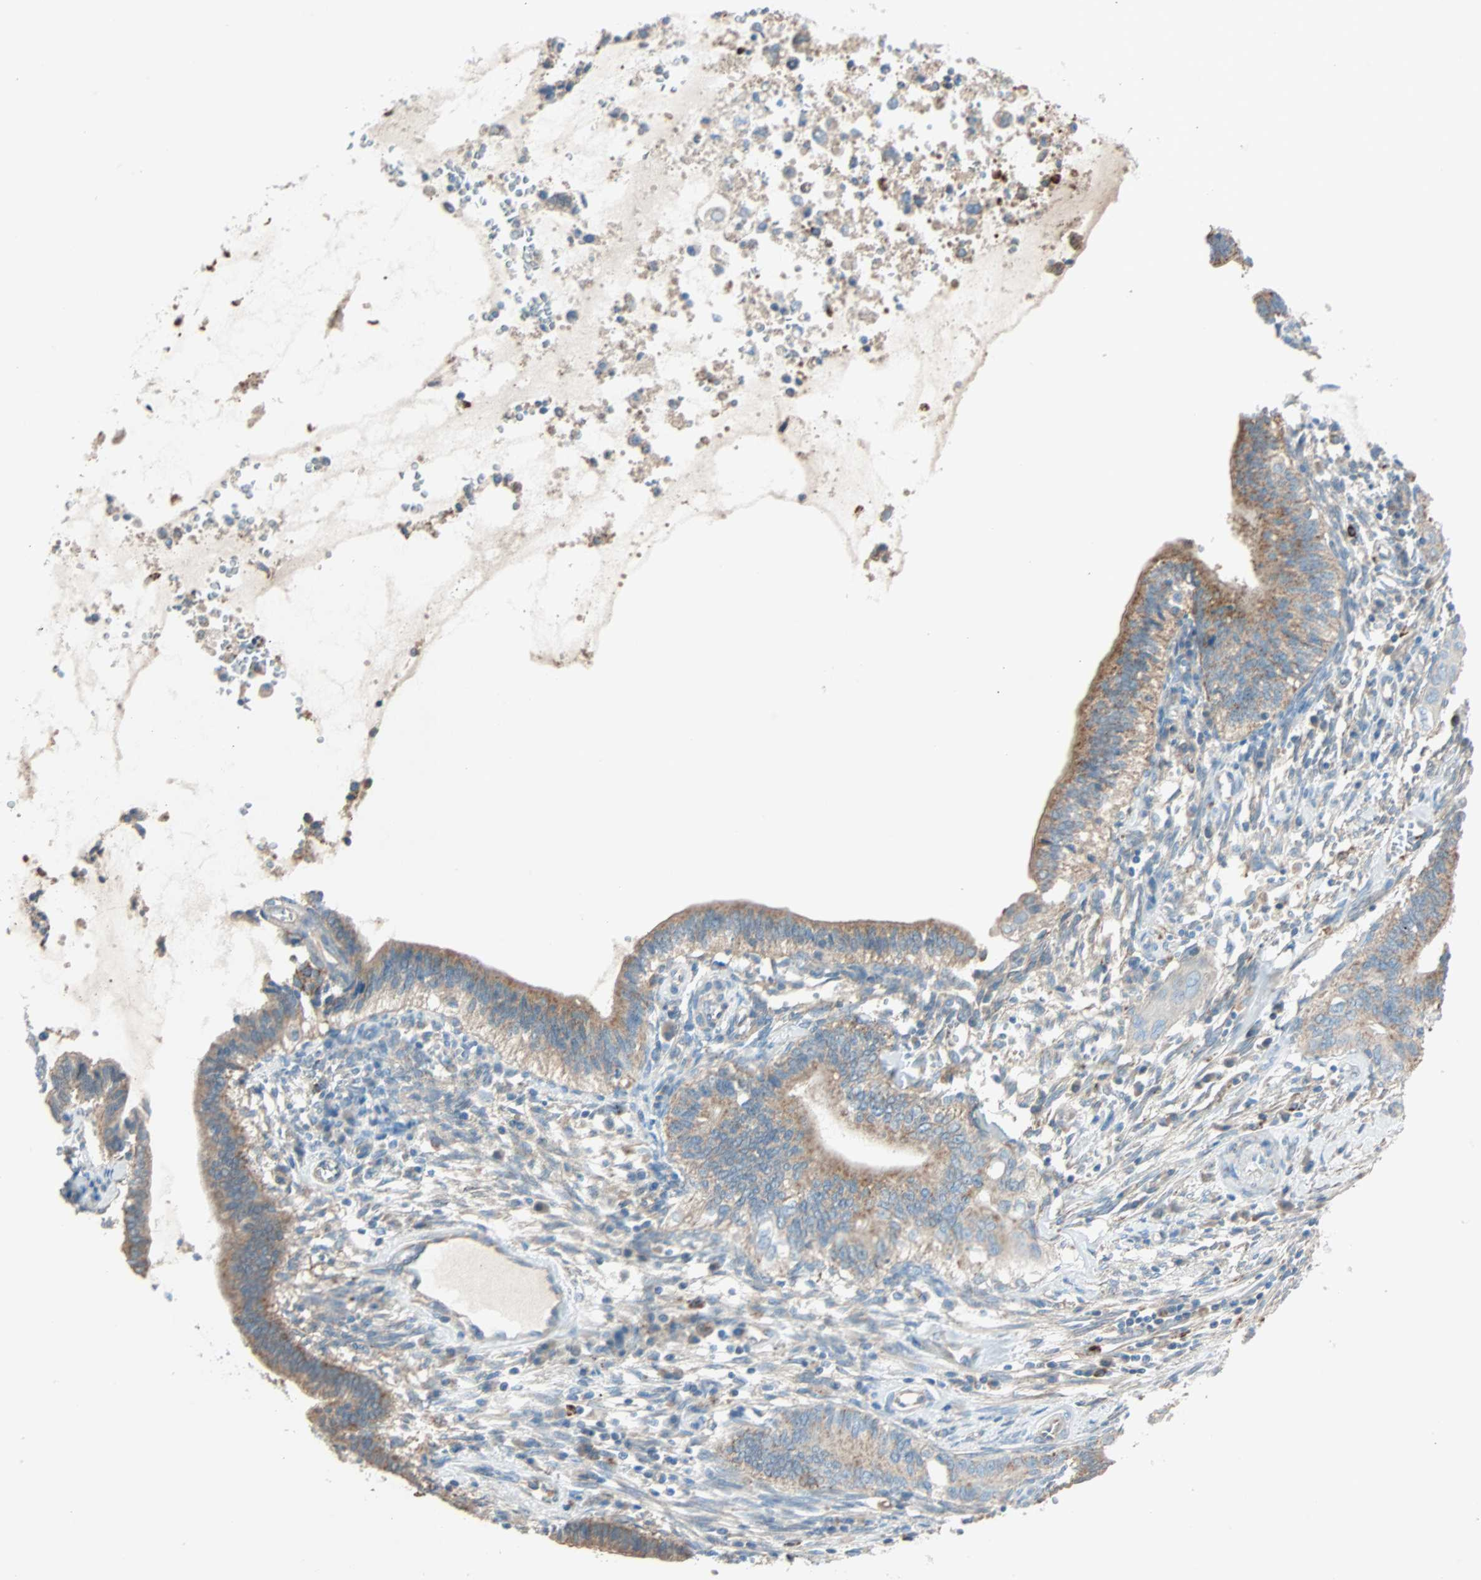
{"staining": {"intensity": "moderate", "quantity": ">75%", "location": "cytoplasmic/membranous"}, "tissue": "cervical cancer", "cell_type": "Tumor cells", "image_type": "cancer", "snomed": [{"axis": "morphology", "description": "Adenocarcinoma, NOS"}, {"axis": "topography", "description": "Cervix"}], "caption": "Immunohistochemical staining of adenocarcinoma (cervical) shows moderate cytoplasmic/membranous protein positivity in about >75% of tumor cells.", "gene": "LY6G6F", "patient": {"sex": "female", "age": 44}}